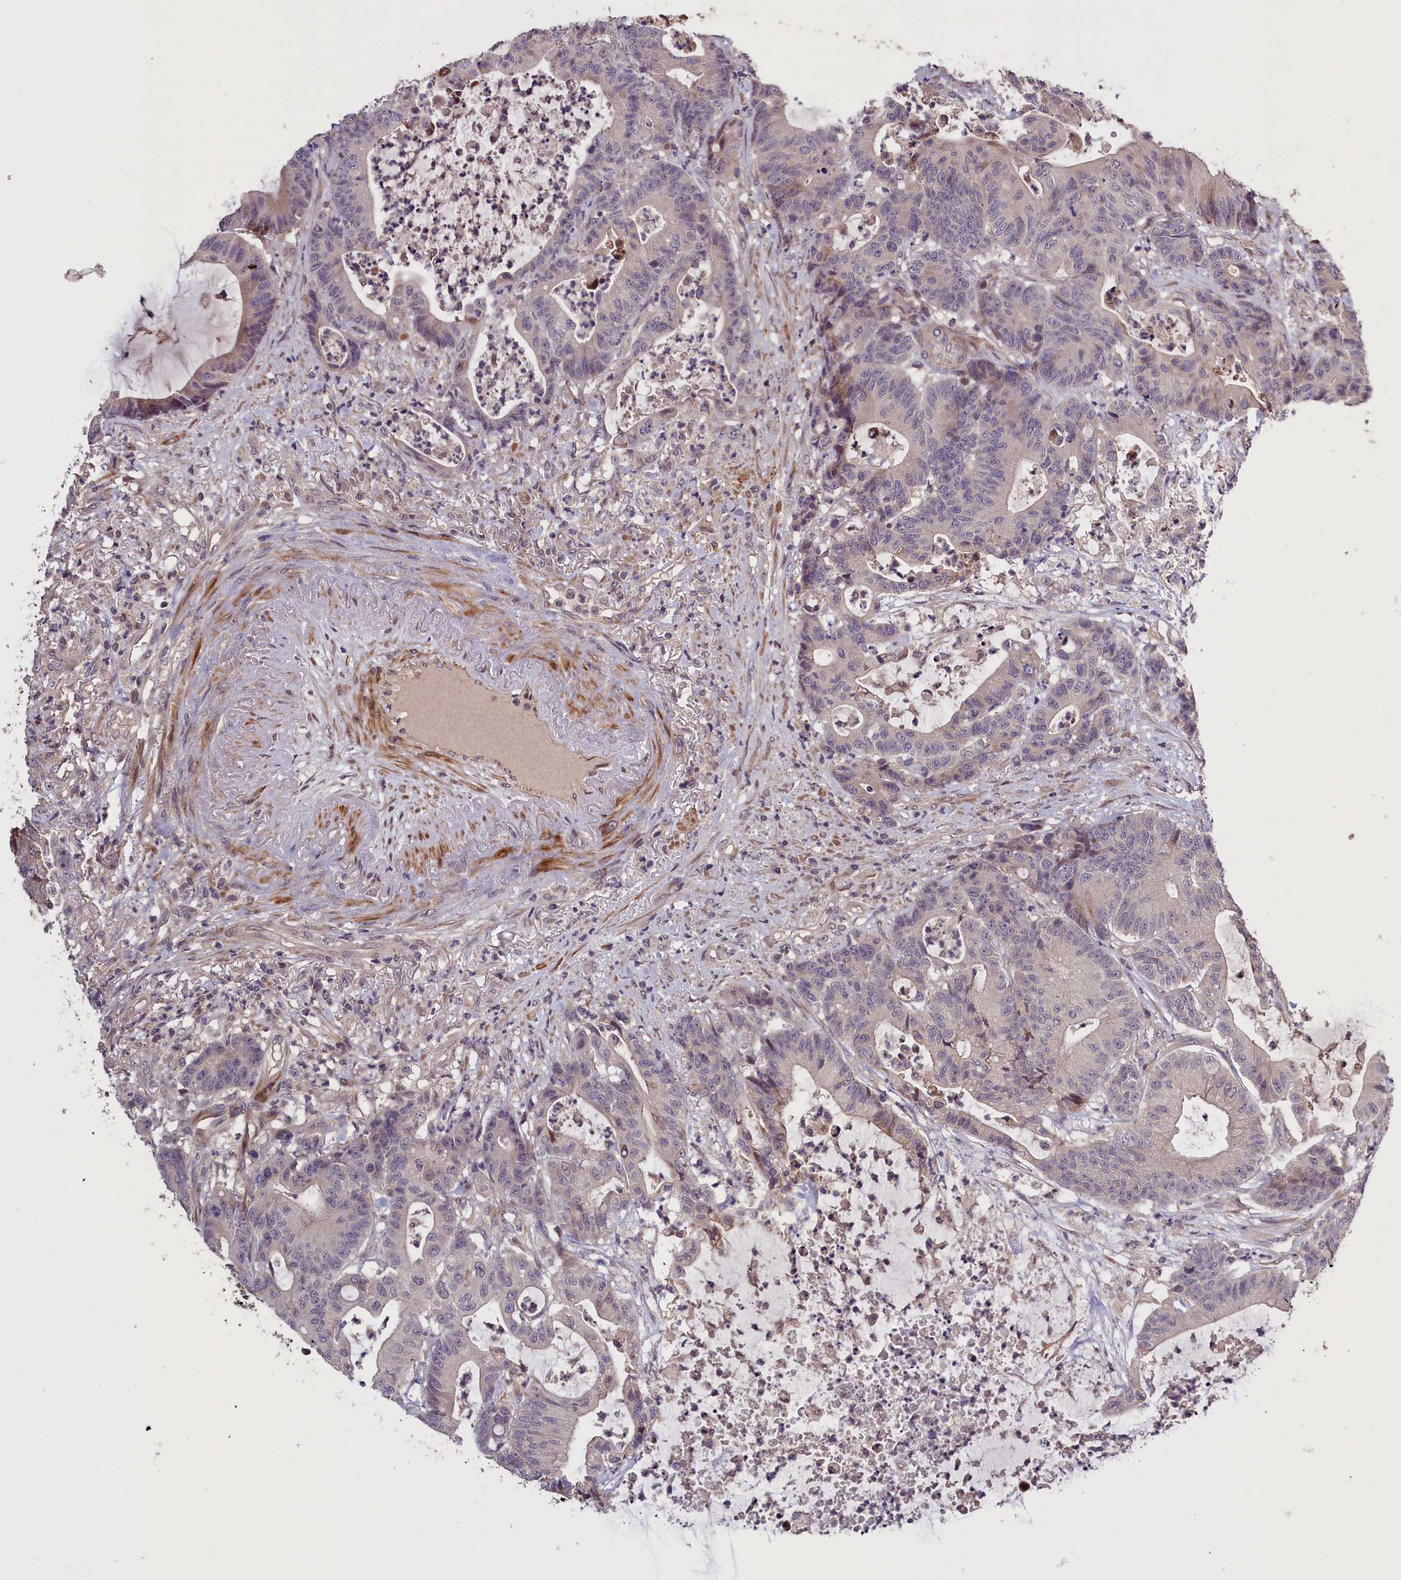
{"staining": {"intensity": "weak", "quantity": "<25%", "location": "cytoplasmic/membranous"}, "tissue": "colorectal cancer", "cell_type": "Tumor cells", "image_type": "cancer", "snomed": [{"axis": "morphology", "description": "Adenocarcinoma, NOS"}, {"axis": "topography", "description": "Colon"}], "caption": "Tumor cells are negative for protein expression in human colorectal cancer (adenocarcinoma).", "gene": "DNAJB9", "patient": {"sex": "female", "age": 84}}